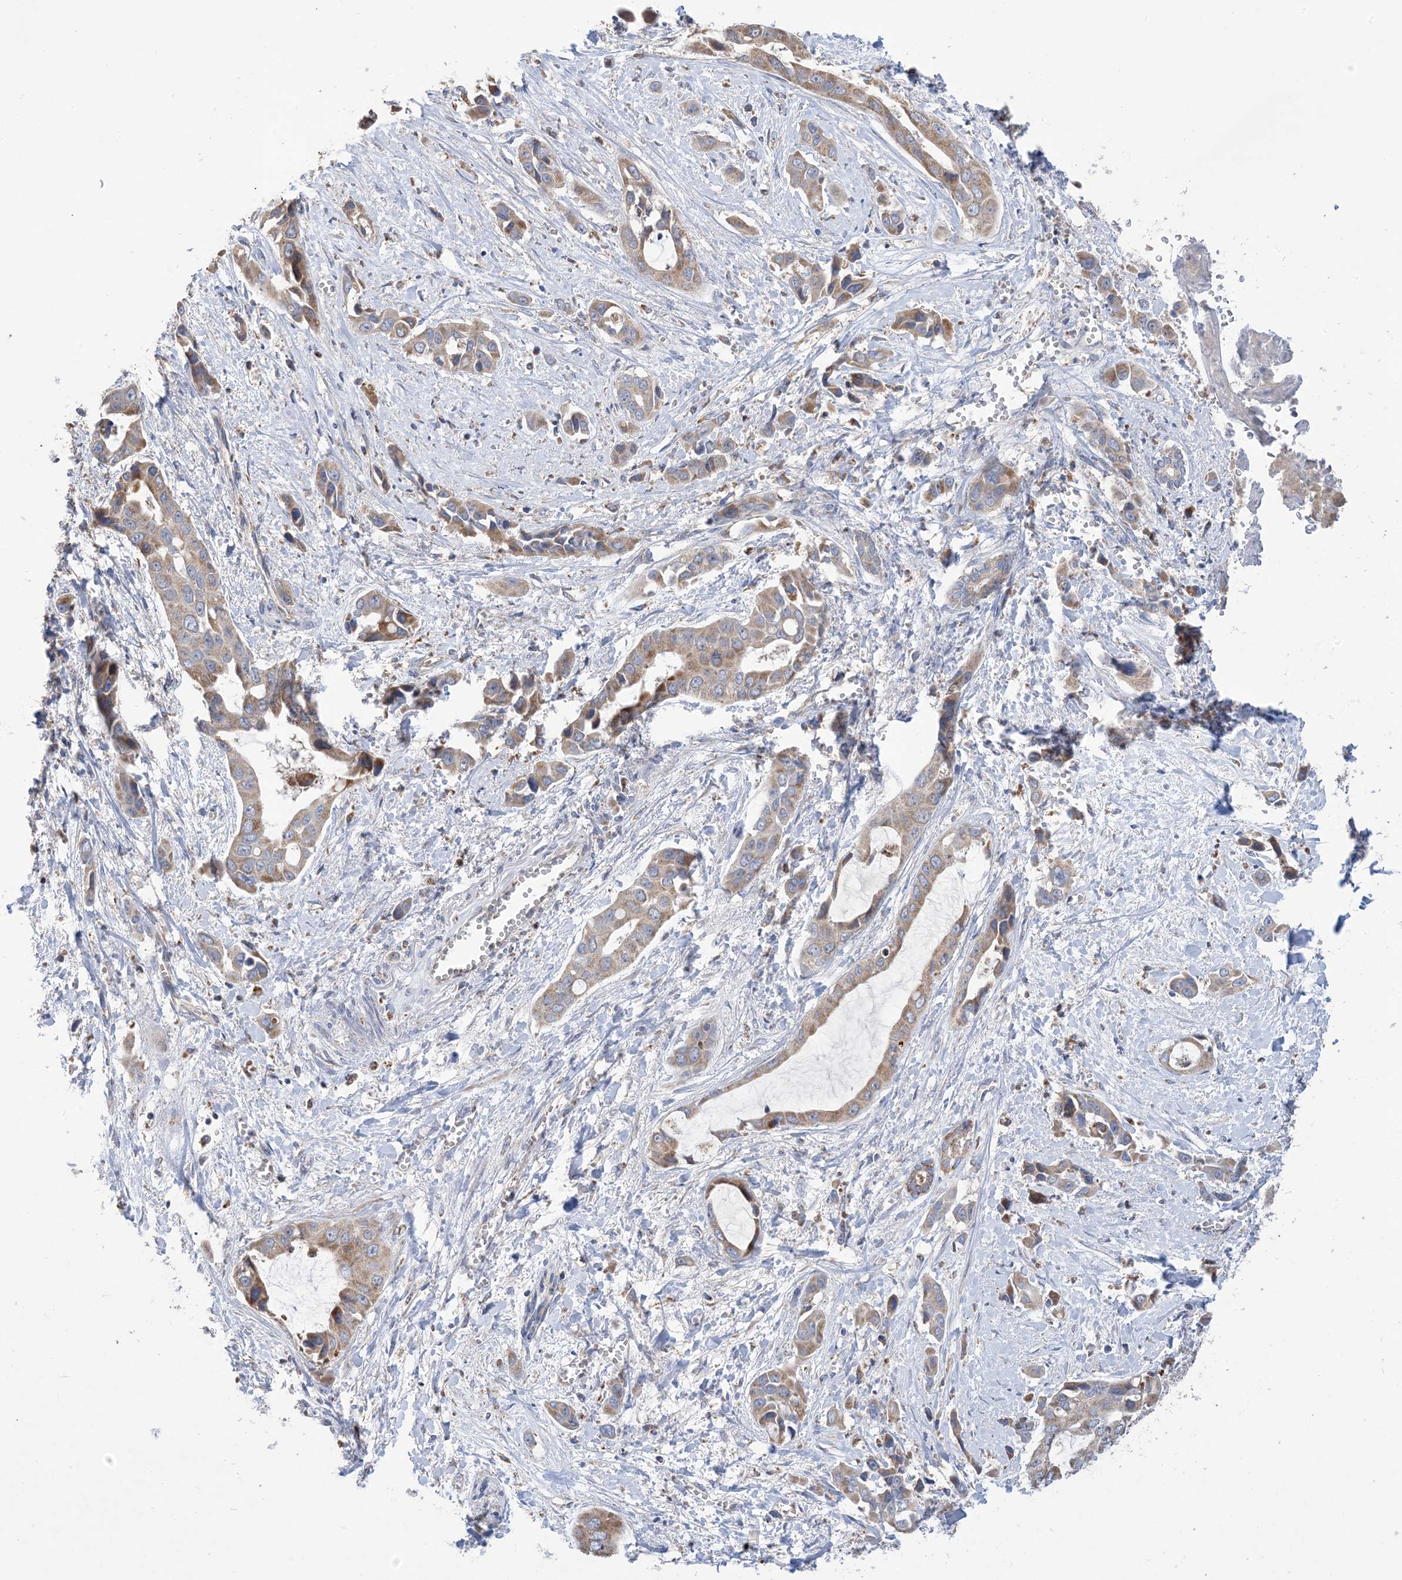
{"staining": {"intensity": "moderate", "quantity": "<25%", "location": "cytoplasmic/membranous"}, "tissue": "liver cancer", "cell_type": "Tumor cells", "image_type": "cancer", "snomed": [{"axis": "morphology", "description": "Cholangiocarcinoma"}, {"axis": "topography", "description": "Liver"}], "caption": "An immunohistochemistry (IHC) micrograph of neoplastic tissue is shown. Protein staining in brown shows moderate cytoplasmic/membranous positivity in liver cancer within tumor cells.", "gene": "CLEC16A", "patient": {"sex": "female", "age": 52}}